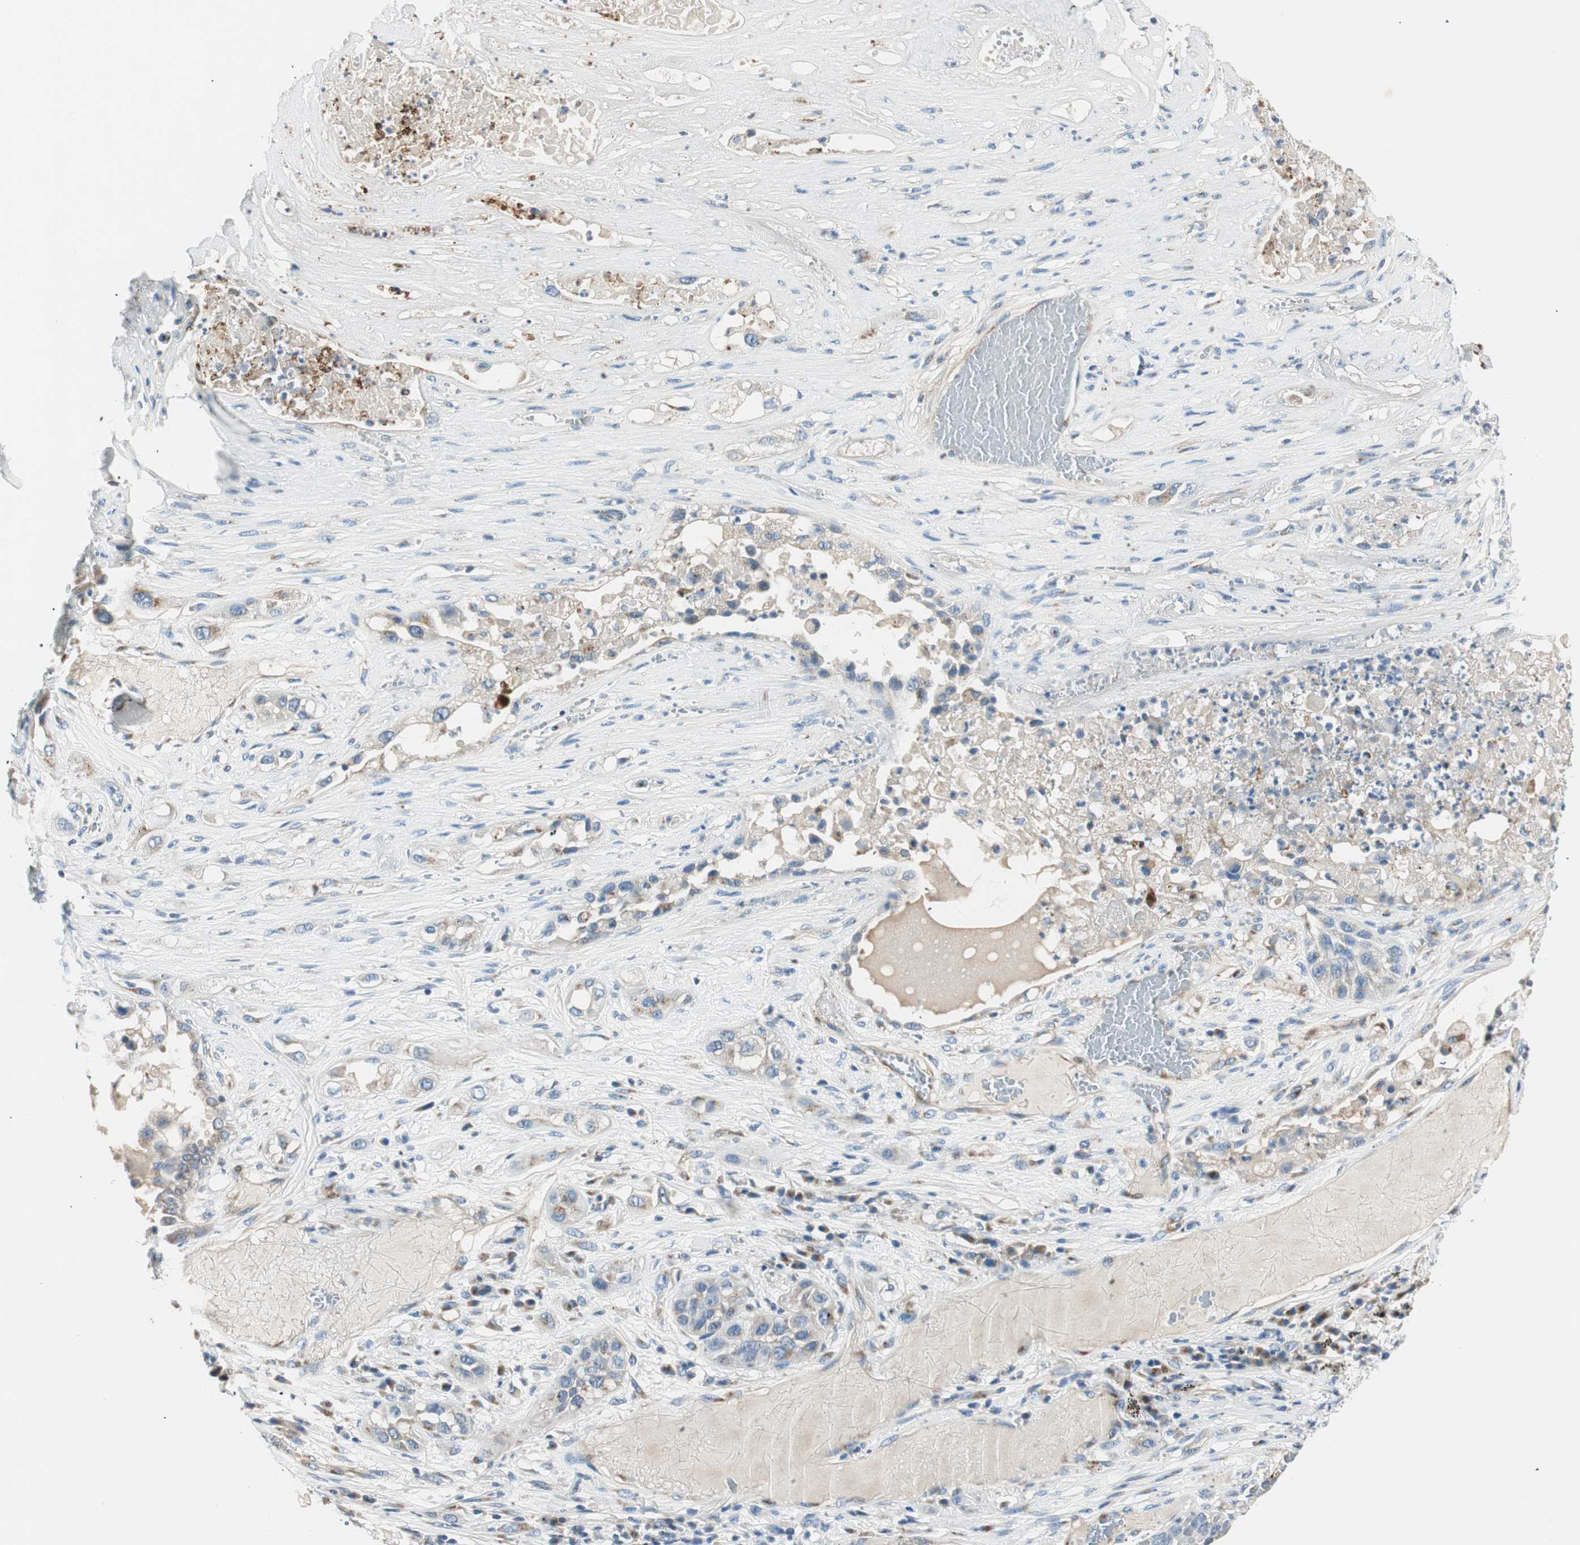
{"staining": {"intensity": "weak", "quantity": "<25%", "location": "cytoplasmic/membranous"}, "tissue": "lung cancer", "cell_type": "Tumor cells", "image_type": "cancer", "snomed": [{"axis": "morphology", "description": "Squamous cell carcinoma, NOS"}, {"axis": "topography", "description": "Lung"}], "caption": "Tumor cells are negative for protein expression in human lung cancer.", "gene": "TMF1", "patient": {"sex": "male", "age": 71}}